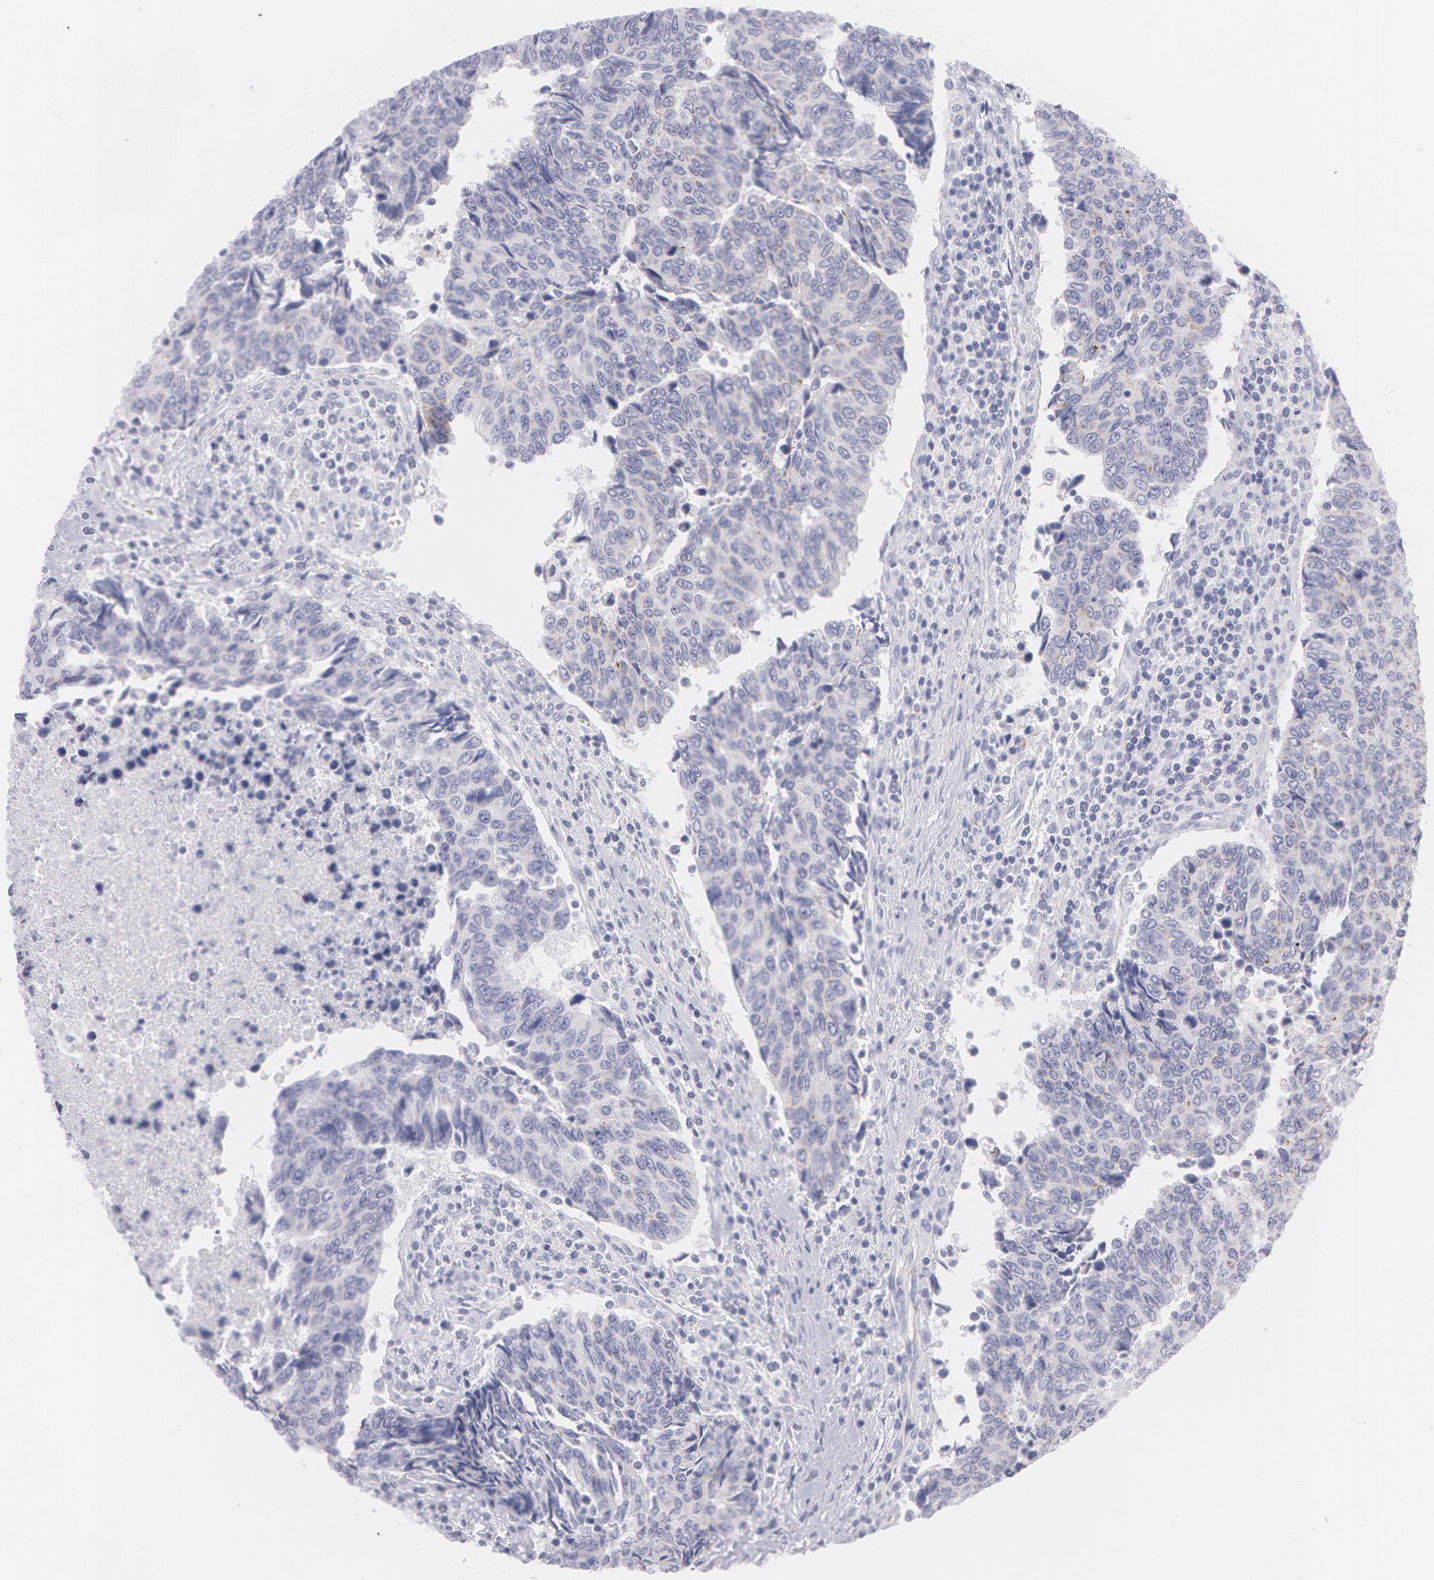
{"staining": {"intensity": "negative", "quantity": "none", "location": "none"}, "tissue": "urothelial cancer", "cell_type": "Tumor cells", "image_type": "cancer", "snomed": [{"axis": "morphology", "description": "Urothelial carcinoma, High grade"}, {"axis": "topography", "description": "Urinary bladder"}], "caption": "Protein analysis of high-grade urothelial carcinoma shows no significant positivity in tumor cells.", "gene": "AMACR", "patient": {"sex": "male", "age": 86}}